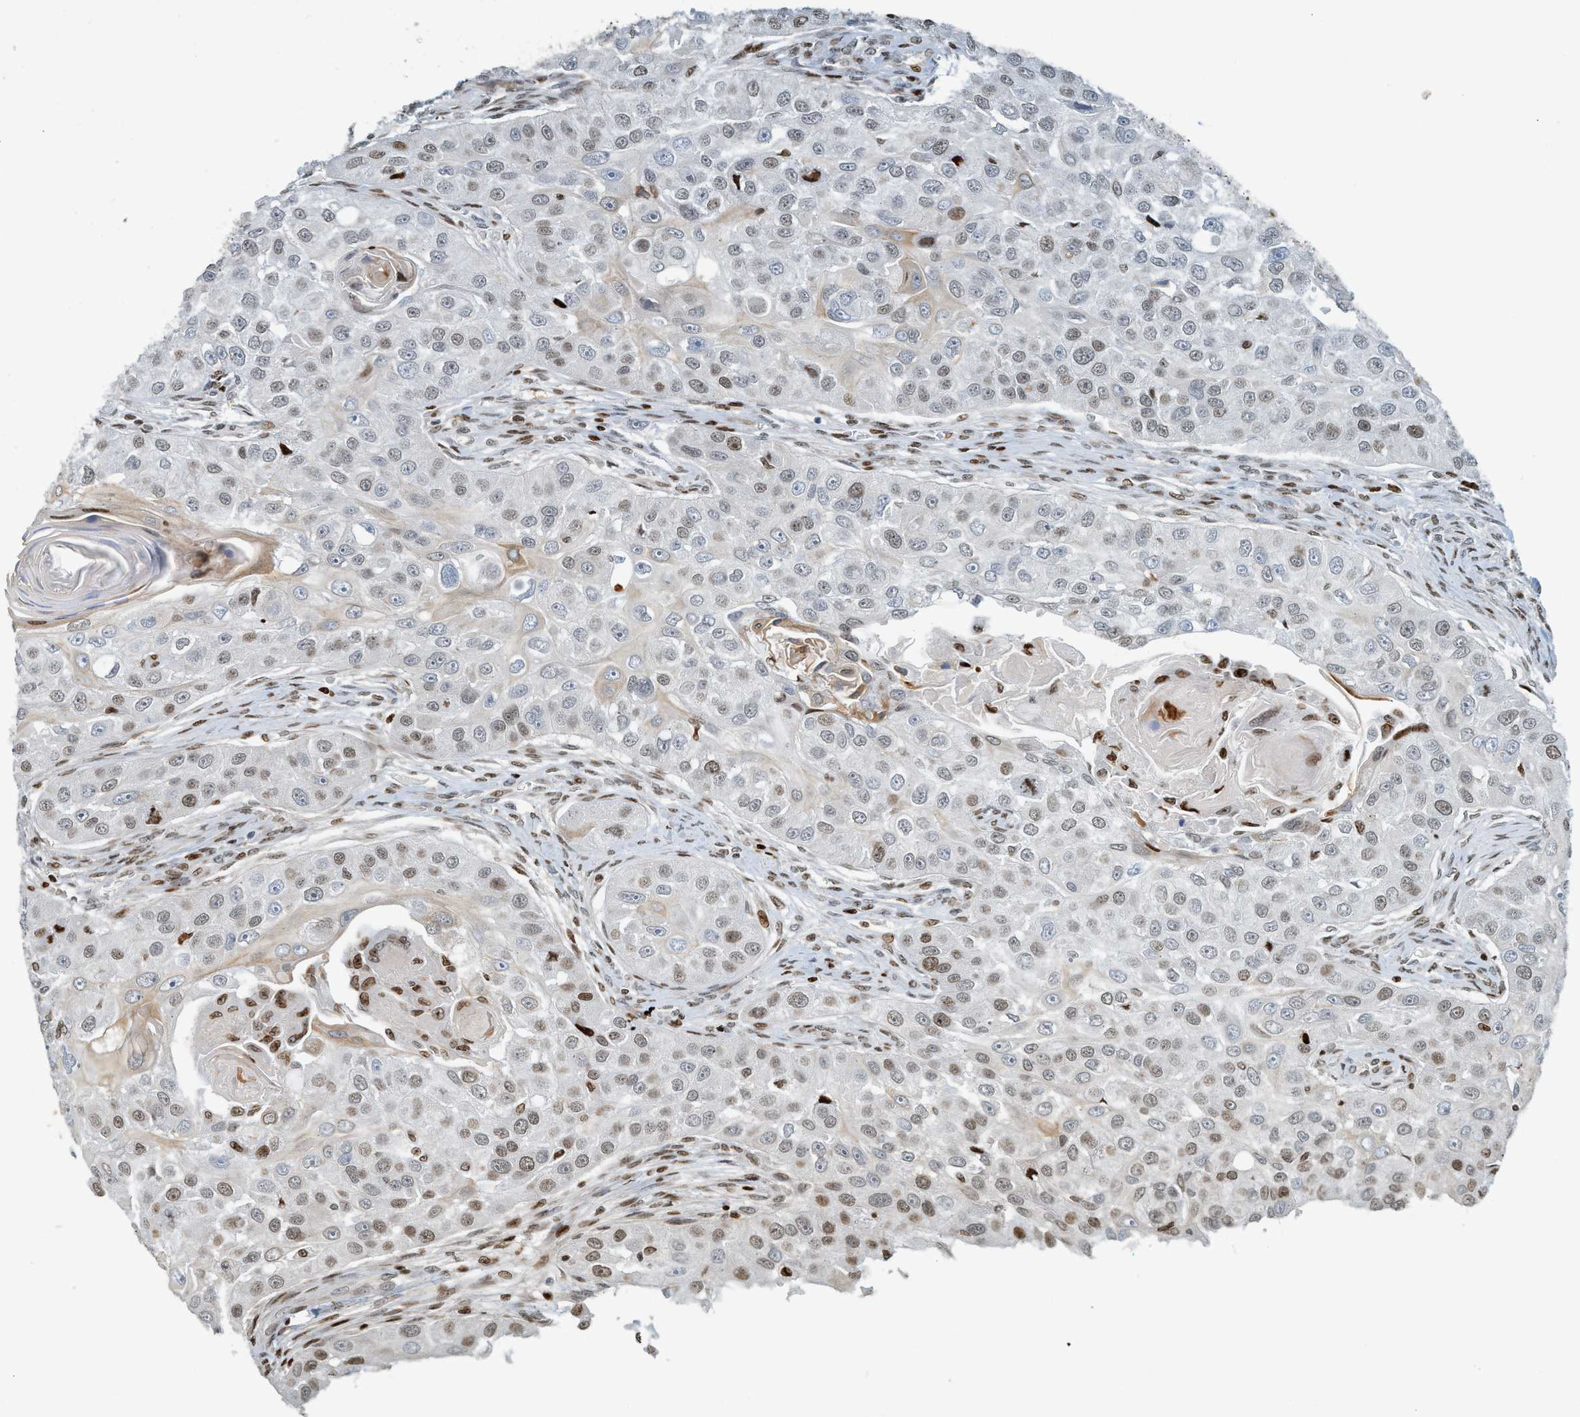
{"staining": {"intensity": "moderate", "quantity": "25%-75%", "location": "nuclear"}, "tissue": "head and neck cancer", "cell_type": "Tumor cells", "image_type": "cancer", "snomed": [{"axis": "morphology", "description": "Normal tissue, NOS"}, {"axis": "morphology", "description": "Squamous cell carcinoma, NOS"}, {"axis": "topography", "description": "Skeletal muscle"}, {"axis": "topography", "description": "Head-Neck"}], "caption": "Immunohistochemistry (DAB) staining of human head and neck cancer displays moderate nuclear protein positivity in approximately 25%-75% of tumor cells.", "gene": "SH3D19", "patient": {"sex": "male", "age": 51}}